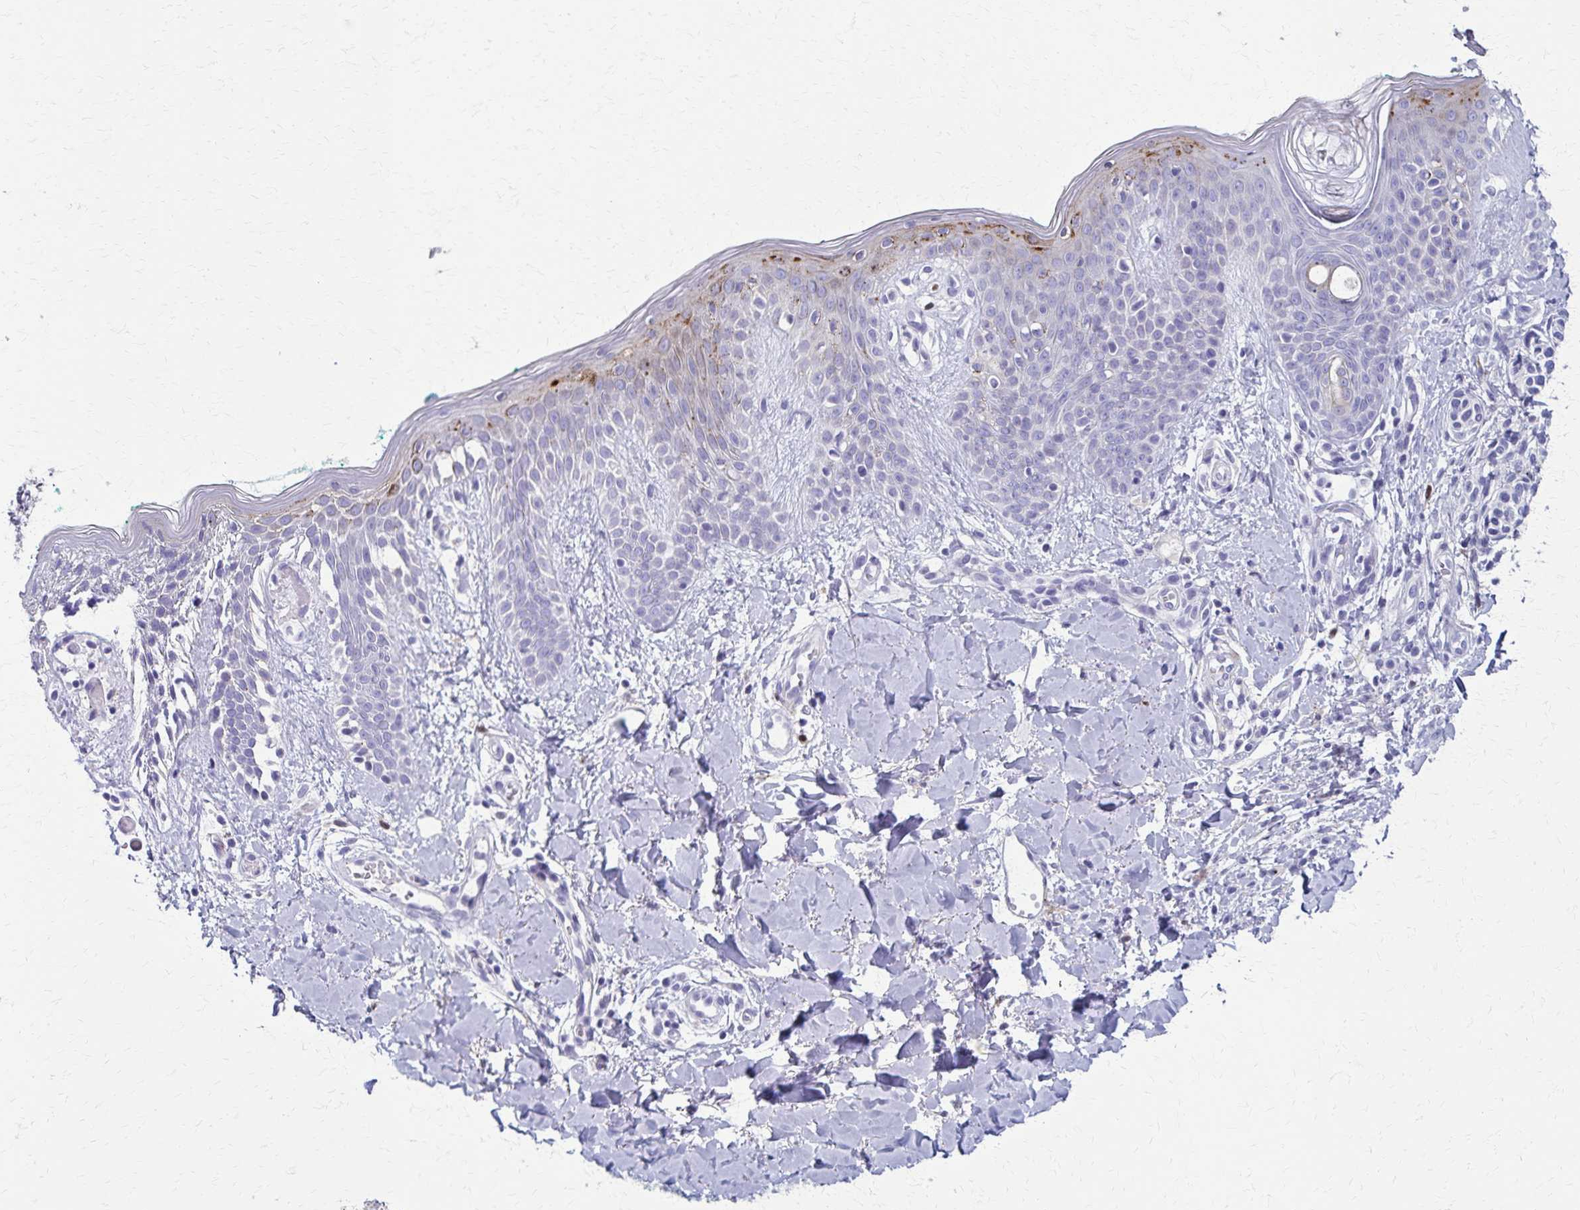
{"staining": {"intensity": "negative", "quantity": "none", "location": "none"}, "tissue": "skin", "cell_type": "Fibroblasts", "image_type": "normal", "snomed": [{"axis": "morphology", "description": "Normal tissue, NOS"}, {"axis": "topography", "description": "Skin"}], "caption": "Skin was stained to show a protein in brown. There is no significant expression in fibroblasts. The staining was performed using DAB to visualize the protein expression in brown, while the nuclei were stained in blue with hematoxylin (Magnification: 20x).", "gene": "TMEM60", "patient": {"sex": "male", "age": 16}}